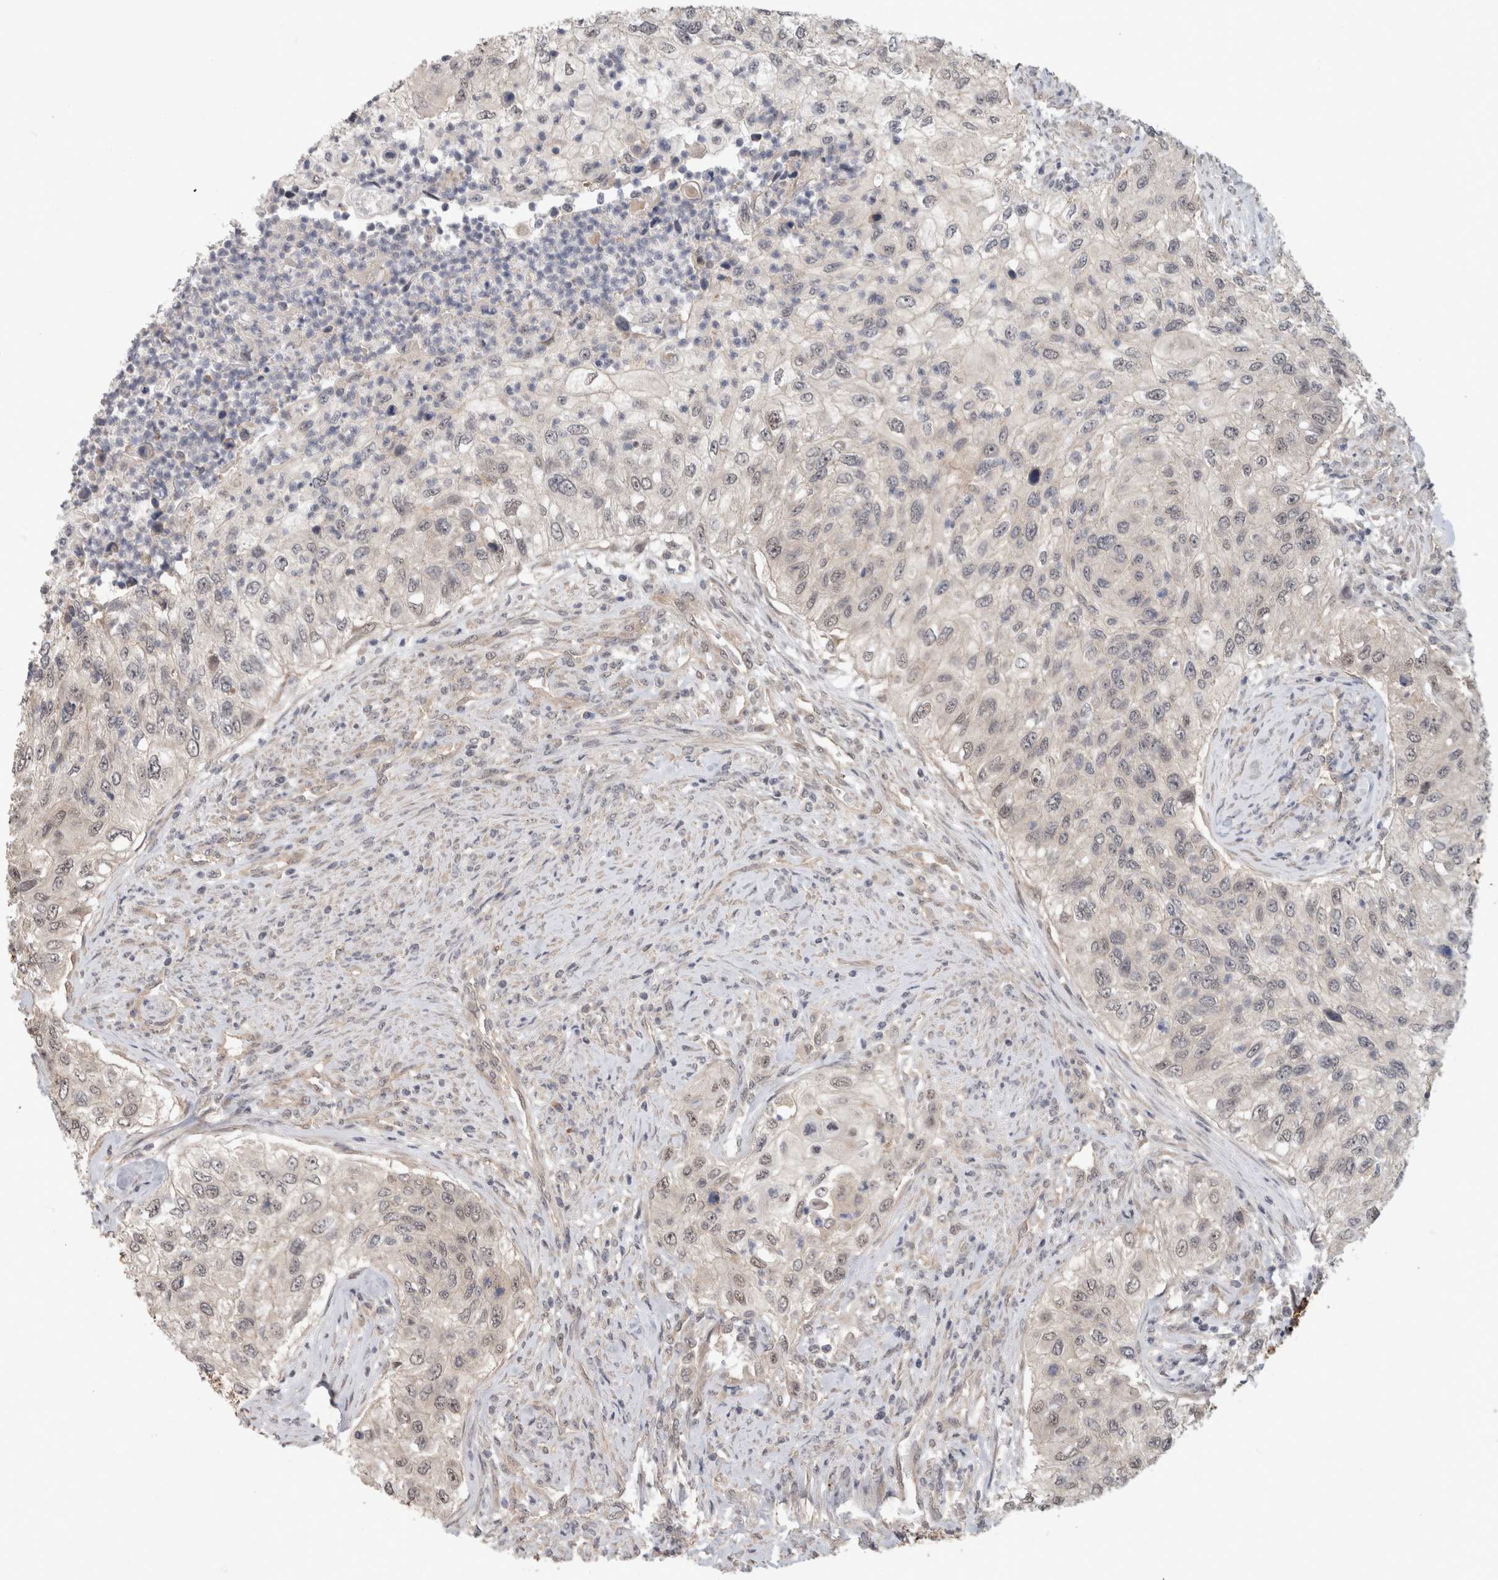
{"staining": {"intensity": "negative", "quantity": "none", "location": "none"}, "tissue": "urothelial cancer", "cell_type": "Tumor cells", "image_type": "cancer", "snomed": [{"axis": "morphology", "description": "Urothelial carcinoma, High grade"}, {"axis": "topography", "description": "Urinary bladder"}], "caption": "Immunohistochemical staining of human urothelial cancer displays no significant positivity in tumor cells.", "gene": "CRISPLD1", "patient": {"sex": "female", "age": 60}}